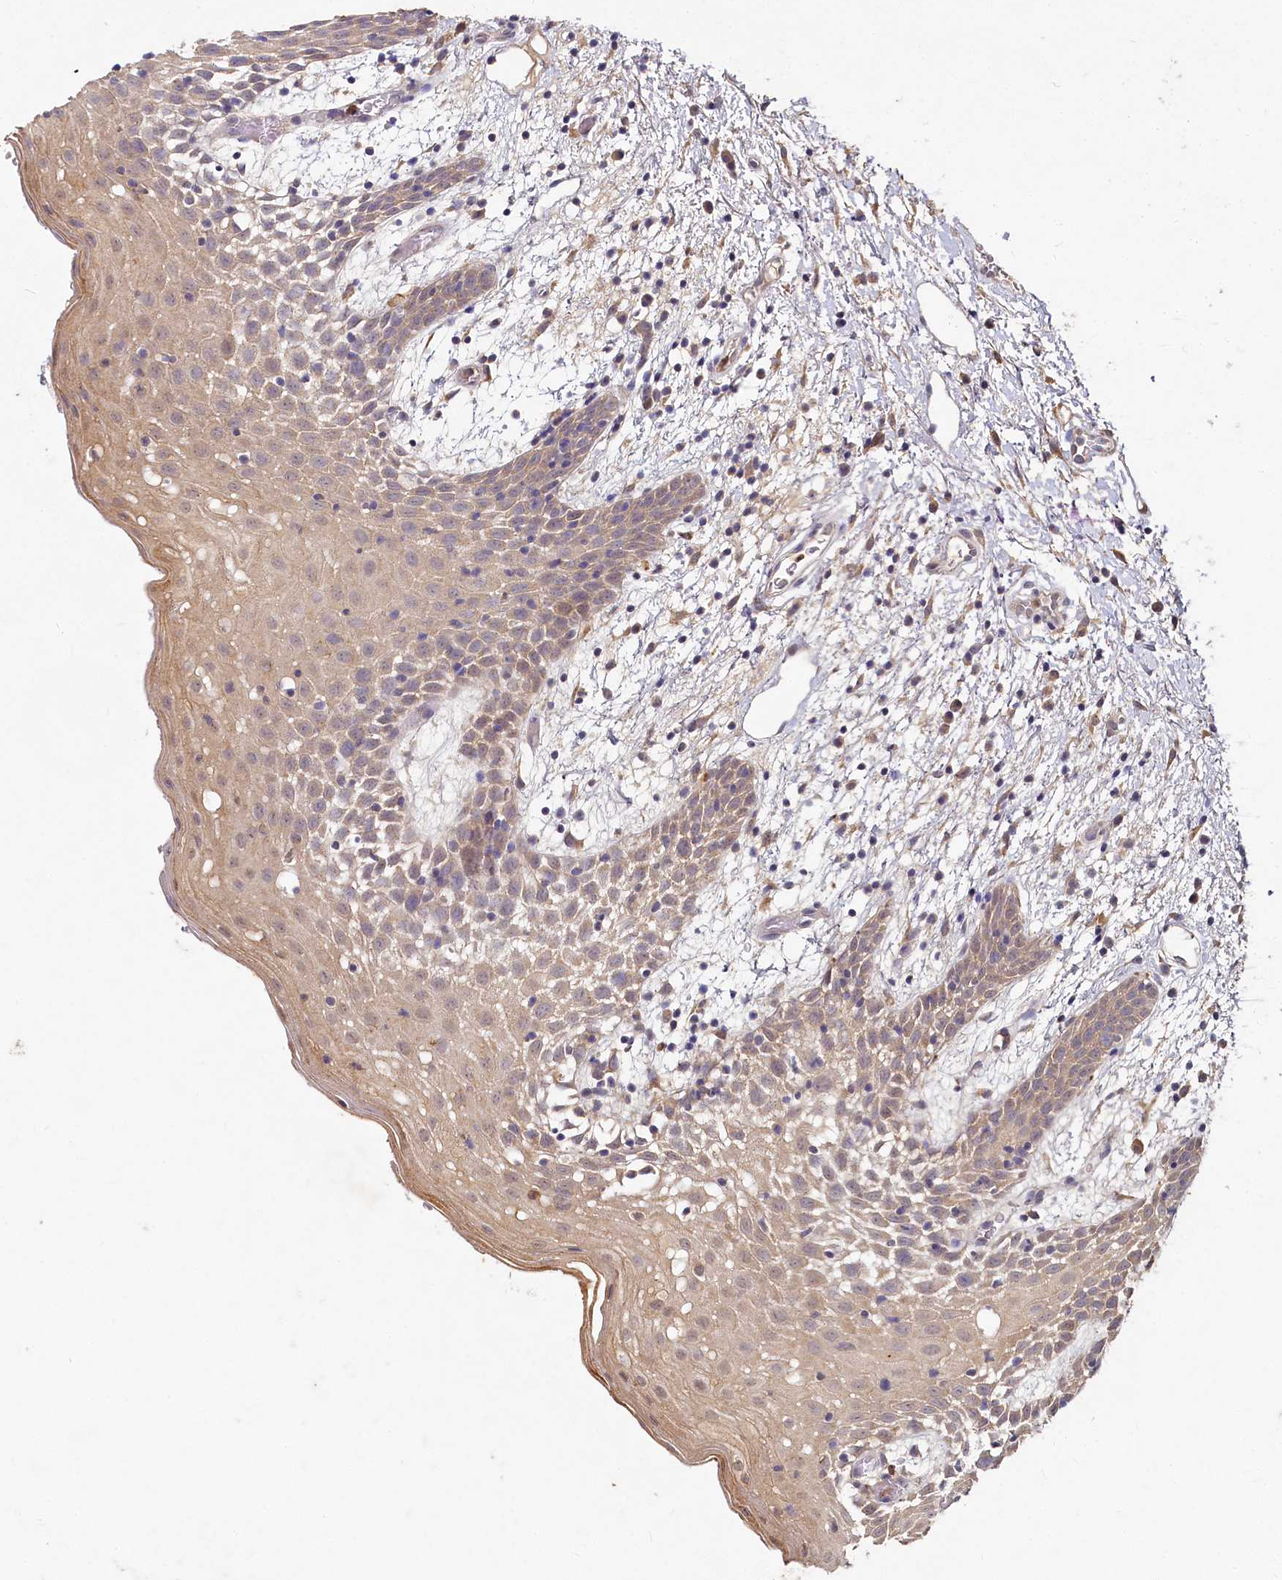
{"staining": {"intensity": "weak", "quantity": ">75%", "location": "cytoplasmic/membranous"}, "tissue": "oral mucosa", "cell_type": "Squamous epithelial cells", "image_type": "normal", "snomed": [{"axis": "morphology", "description": "Normal tissue, NOS"}, {"axis": "topography", "description": "Skeletal muscle"}, {"axis": "topography", "description": "Oral tissue"}, {"axis": "topography", "description": "Salivary gland"}, {"axis": "topography", "description": "Peripheral nerve tissue"}], "caption": "Weak cytoplasmic/membranous positivity for a protein is seen in about >75% of squamous epithelial cells of unremarkable oral mucosa using IHC.", "gene": "HERC3", "patient": {"sex": "male", "age": 54}}